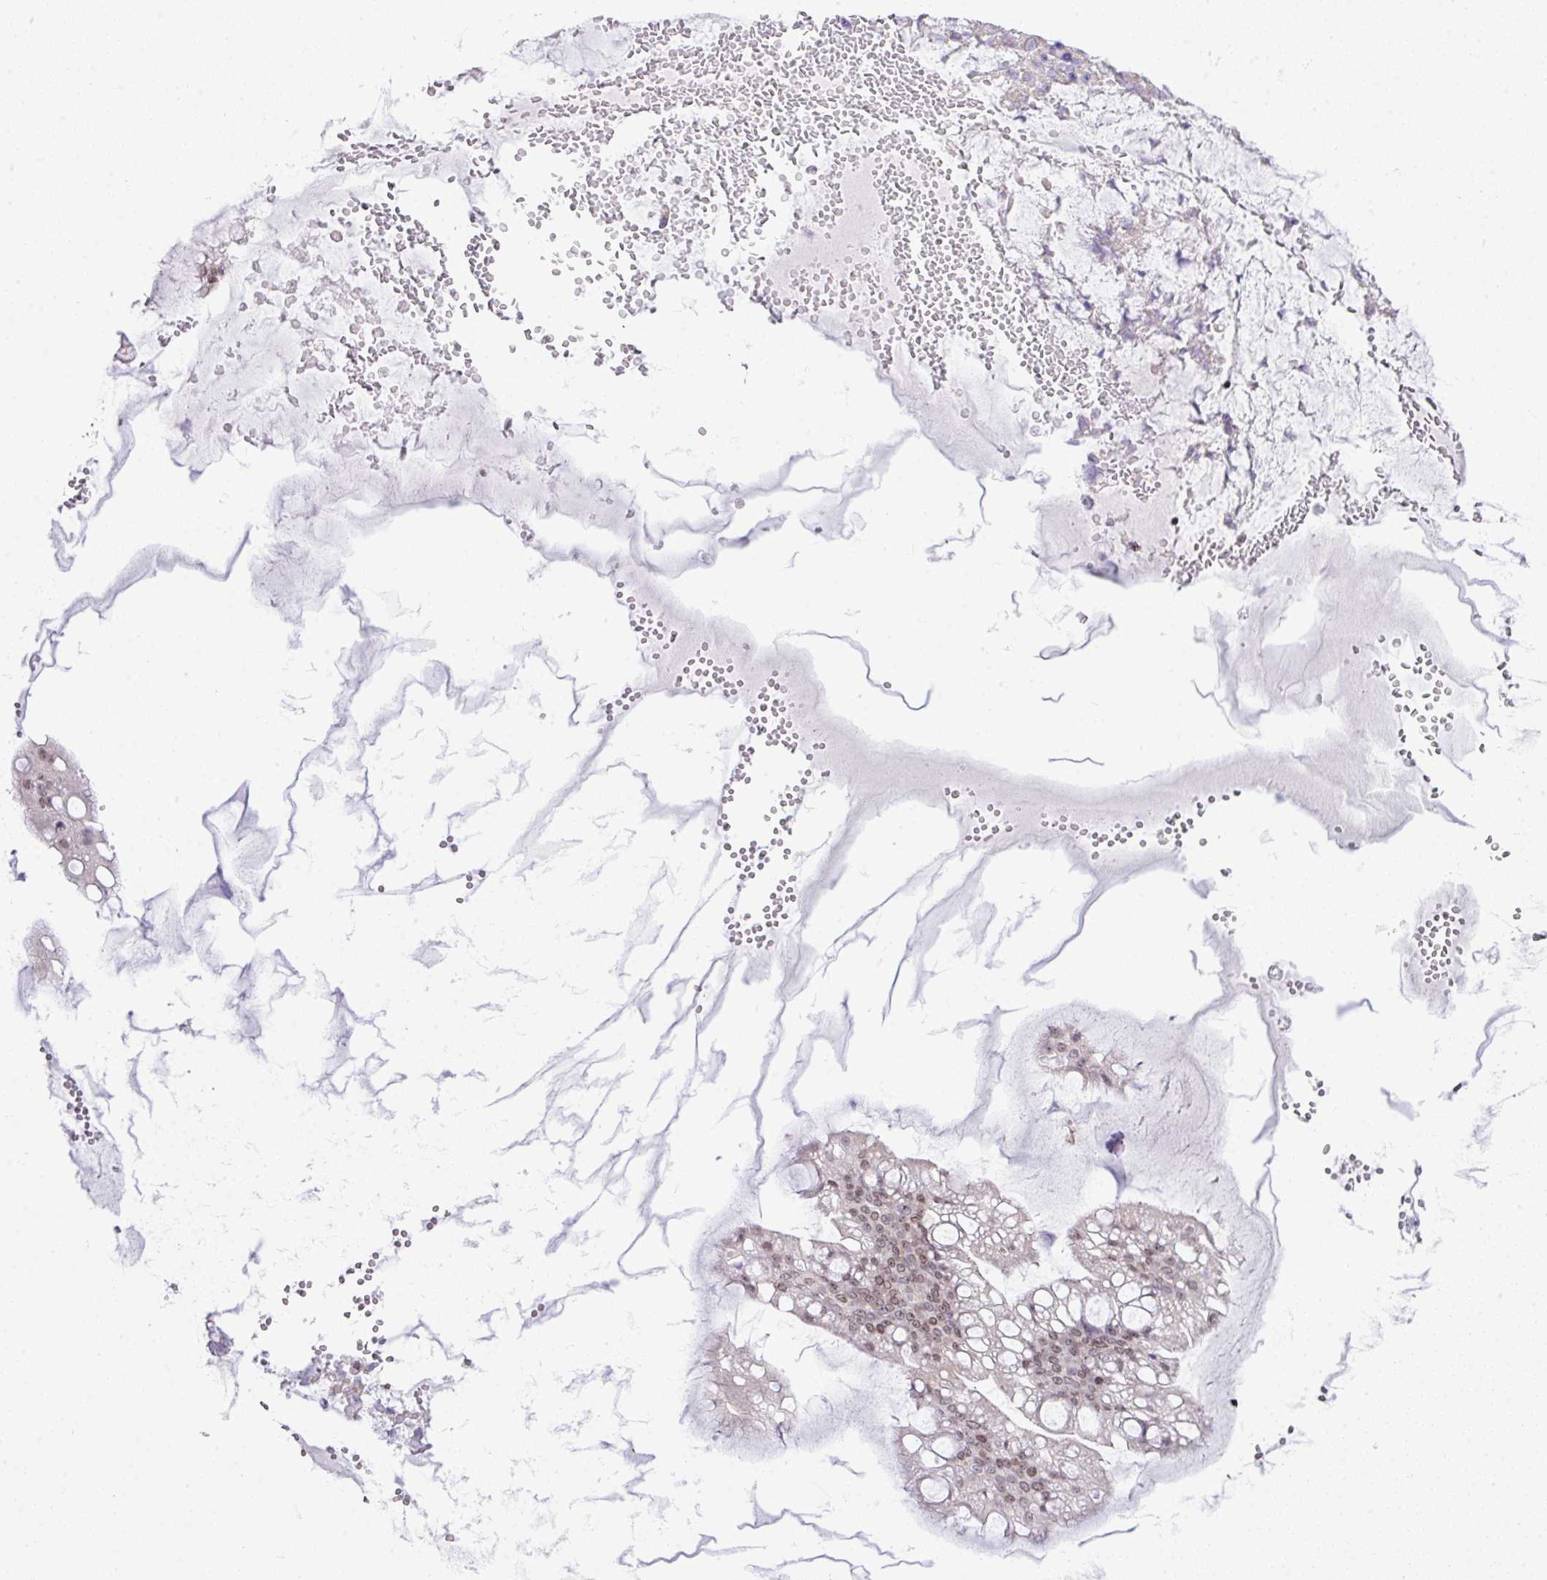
{"staining": {"intensity": "weak", "quantity": "25%-75%", "location": "nuclear"}, "tissue": "ovarian cancer", "cell_type": "Tumor cells", "image_type": "cancer", "snomed": [{"axis": "morphology", "description": "Cystadenocarcinoma, mucinous, NOS"}, {"axis": "topography", "description": "Ovary"}], "caption": "Tumor cells show low levels of weak nuclear expression in about 25%-75% of cells in human ovarian mucinous cystadenocarcinoma.", "gene": "CCDC137", "patient": {"sex": "female", "age": 73}}